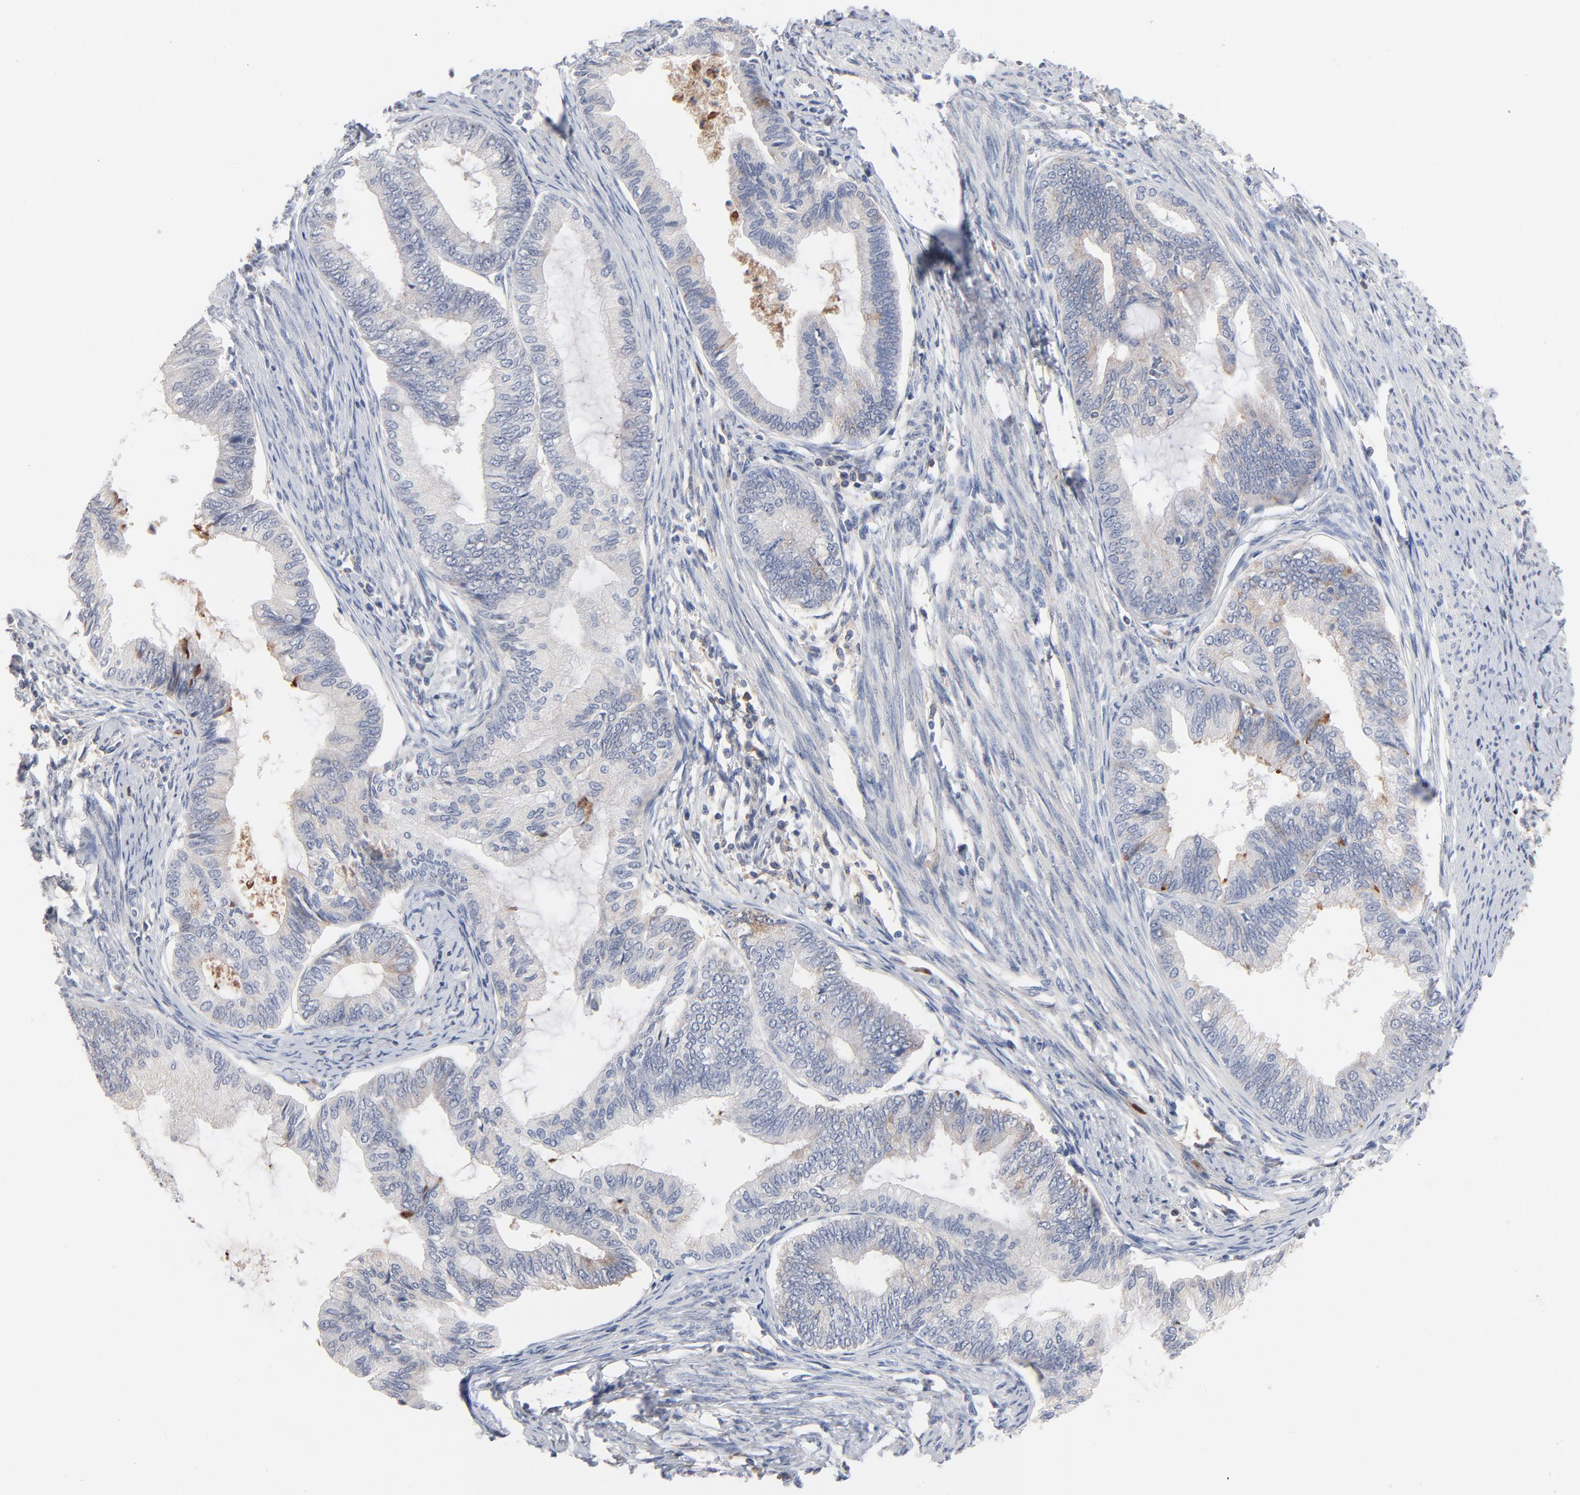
{"staining": {"intensity": "negative", "quantity": "none", "location": "none"}, "tissue": "endometrial cancer", "cell_type": "Tumor cells", "image_type": "cancer", "snomed": [{"axis": "morphology", "description": "Adenocarcinoma, NOS"}, {"axis": "topography", "description": "Endometrium"}], "caption": "This histopathology image is of endometrial cancer stained with immunohistochemistry (IHC) to label a protein in brown with the nuclei are counter-stained blue. There is no positivity in tumor cells. The staining was performed using DAB to visualize the protein expression in brown, while the nuclei were stained in blue with hematoxylin (Magnification: 20x).", "gene": "SERPINA4", "patient": {"sex": "female", "age": 86}}